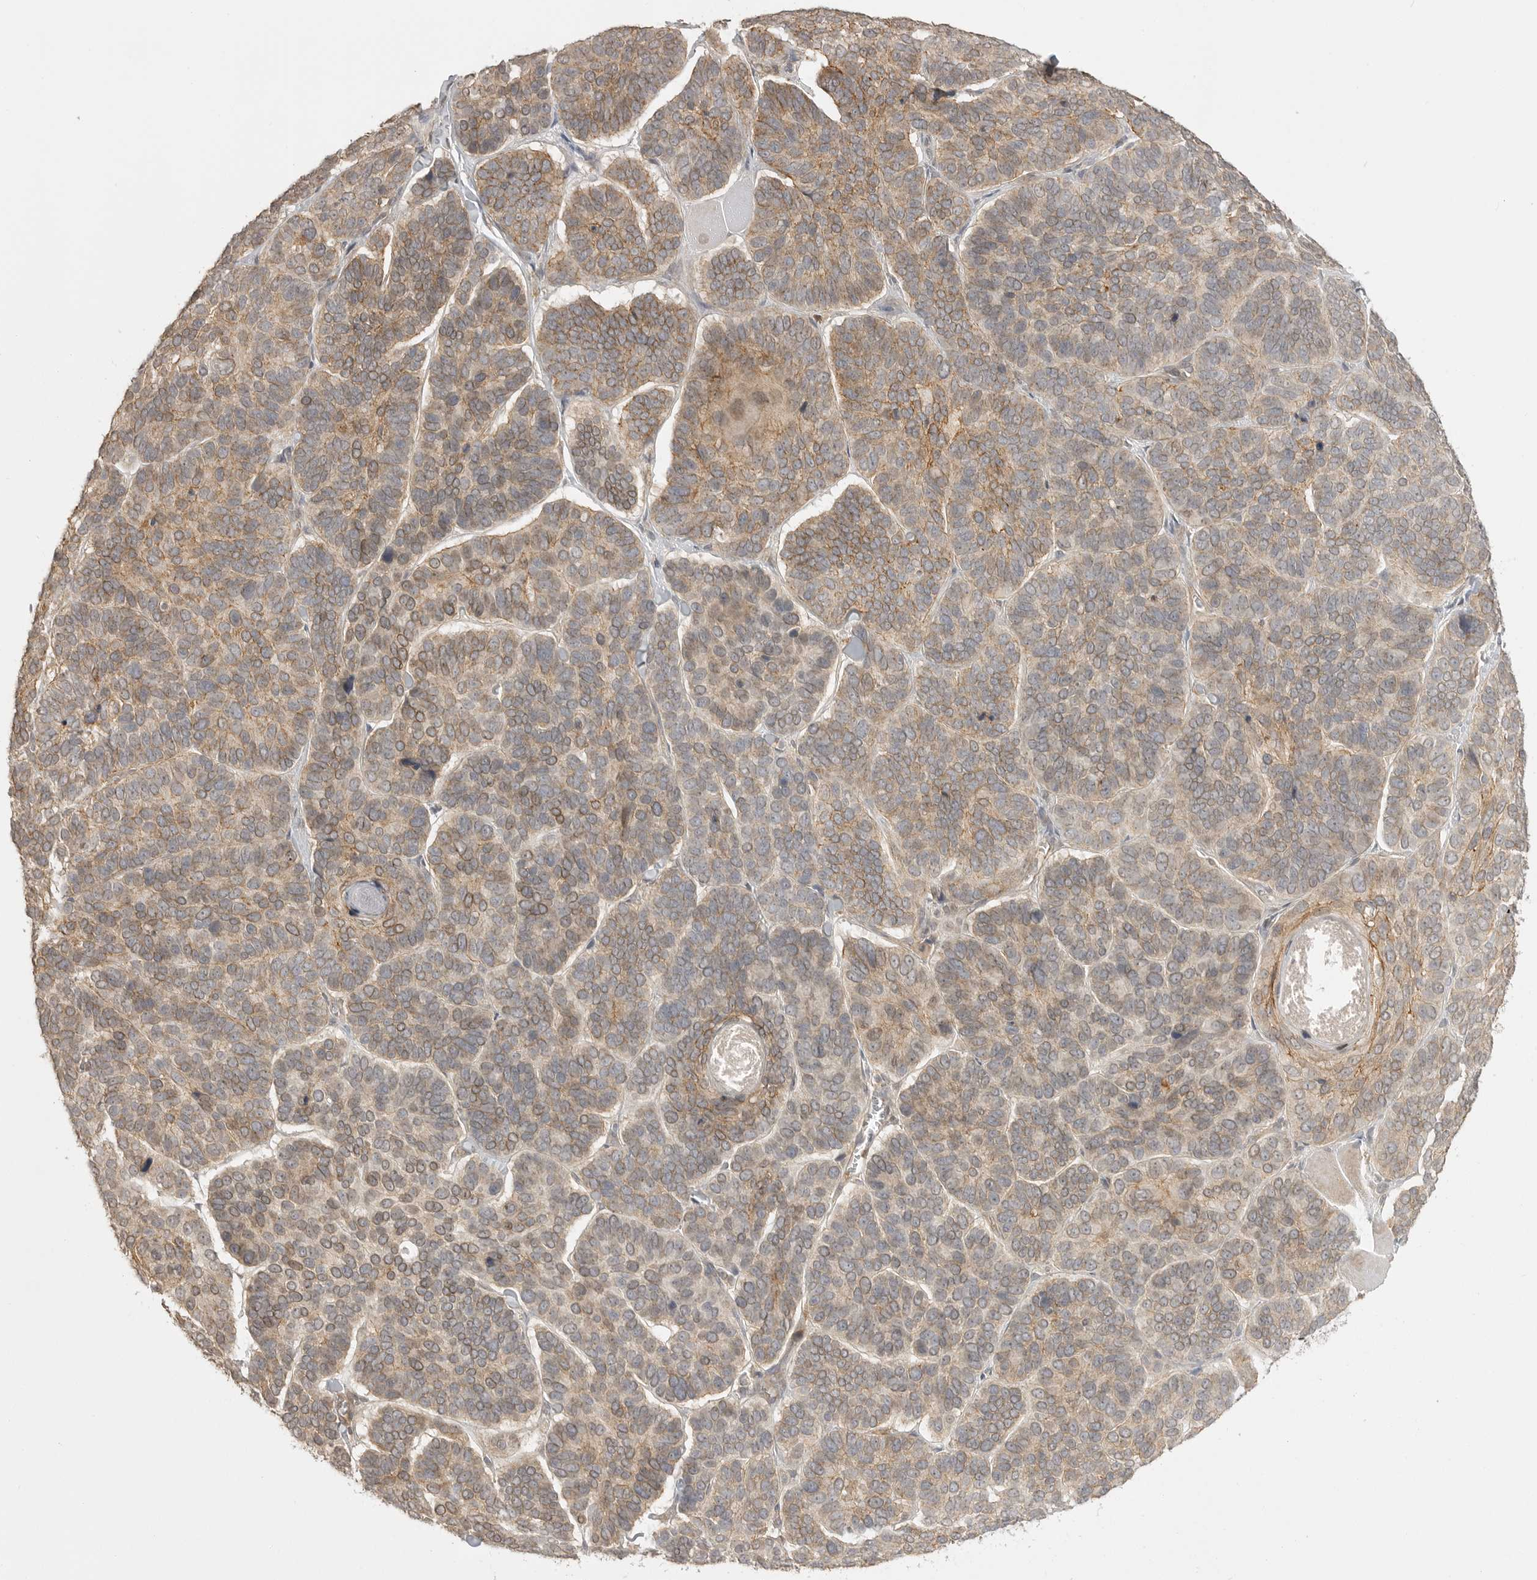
{"staining": {"intensity": "moderate", "quantity": "25%-75%", "location": "cytoplasmic/membranous"}, "tissue": "skin cancer", "cell_type": "Tumor cells", "image_type": "cancer", "snomed": [{"axis": "morphology", "description": "Basal cell carcinoma"}, {"axis": "topography", "description": "Skin"}], "caption": "This is a photomicrograph of immunohistochemistry (IHC) staining of skin cancer (basal cell carcinoma), which shows moderate staining in the cytoplasmic/membranous of tumor cells.", "gene": "GPC2", "patient": {"sex": "male", "age": 62}}